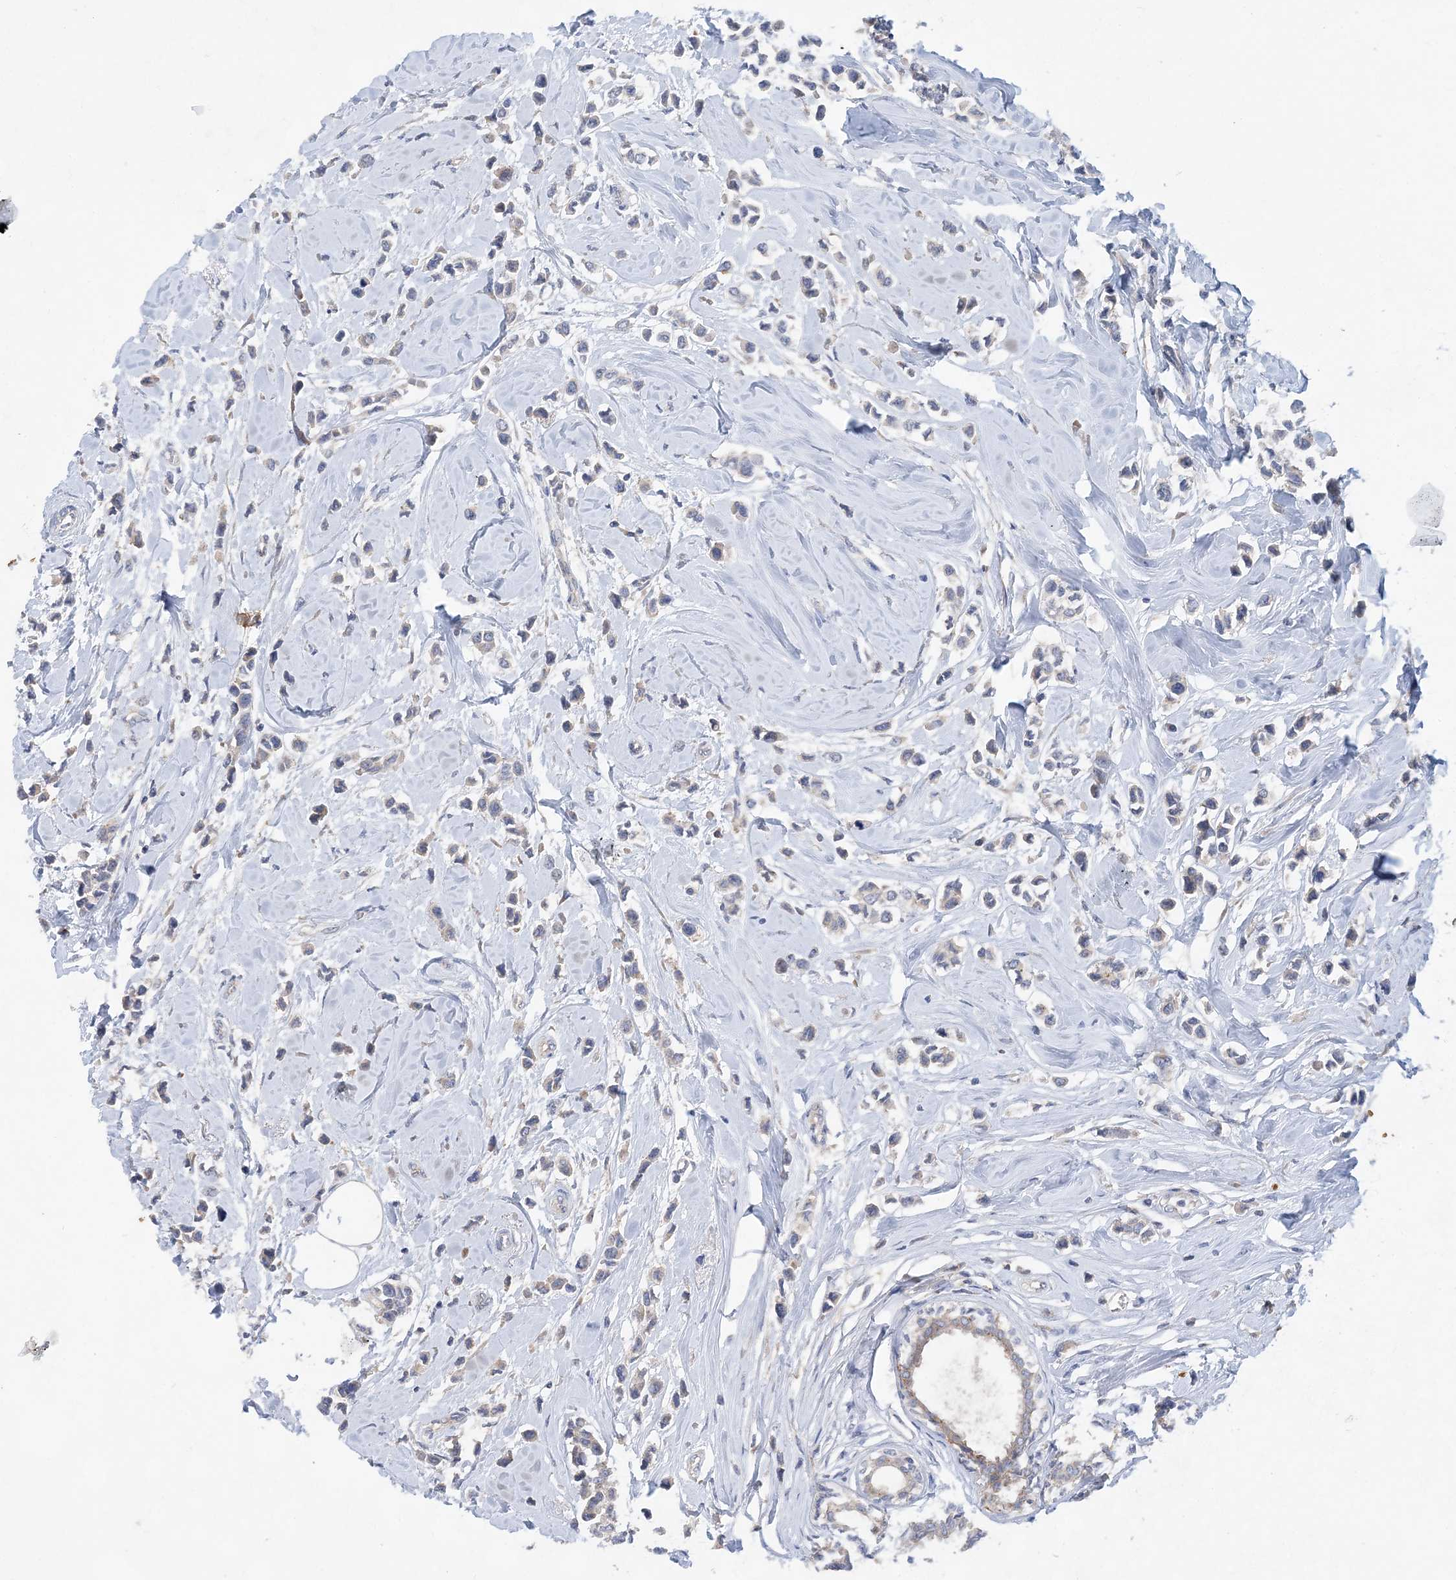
{"staining": {"intensity": "negative", "quantity": "none", "location": "none"}, "tissue": "breast cancer", "cell_type": "Tumor cells", "image_type": "cancer", "snomed": [{"axis": "morphology", "description": "Lobular carcinoma"}, {"axis": "topography", "description": "Breast"}], "caption": "Human breast cancer stained for a protein using IHC exhibits no staining in tumor cells.", "gene": "TRAPPC13", "patient": {"sex": "female", "age": 51}}